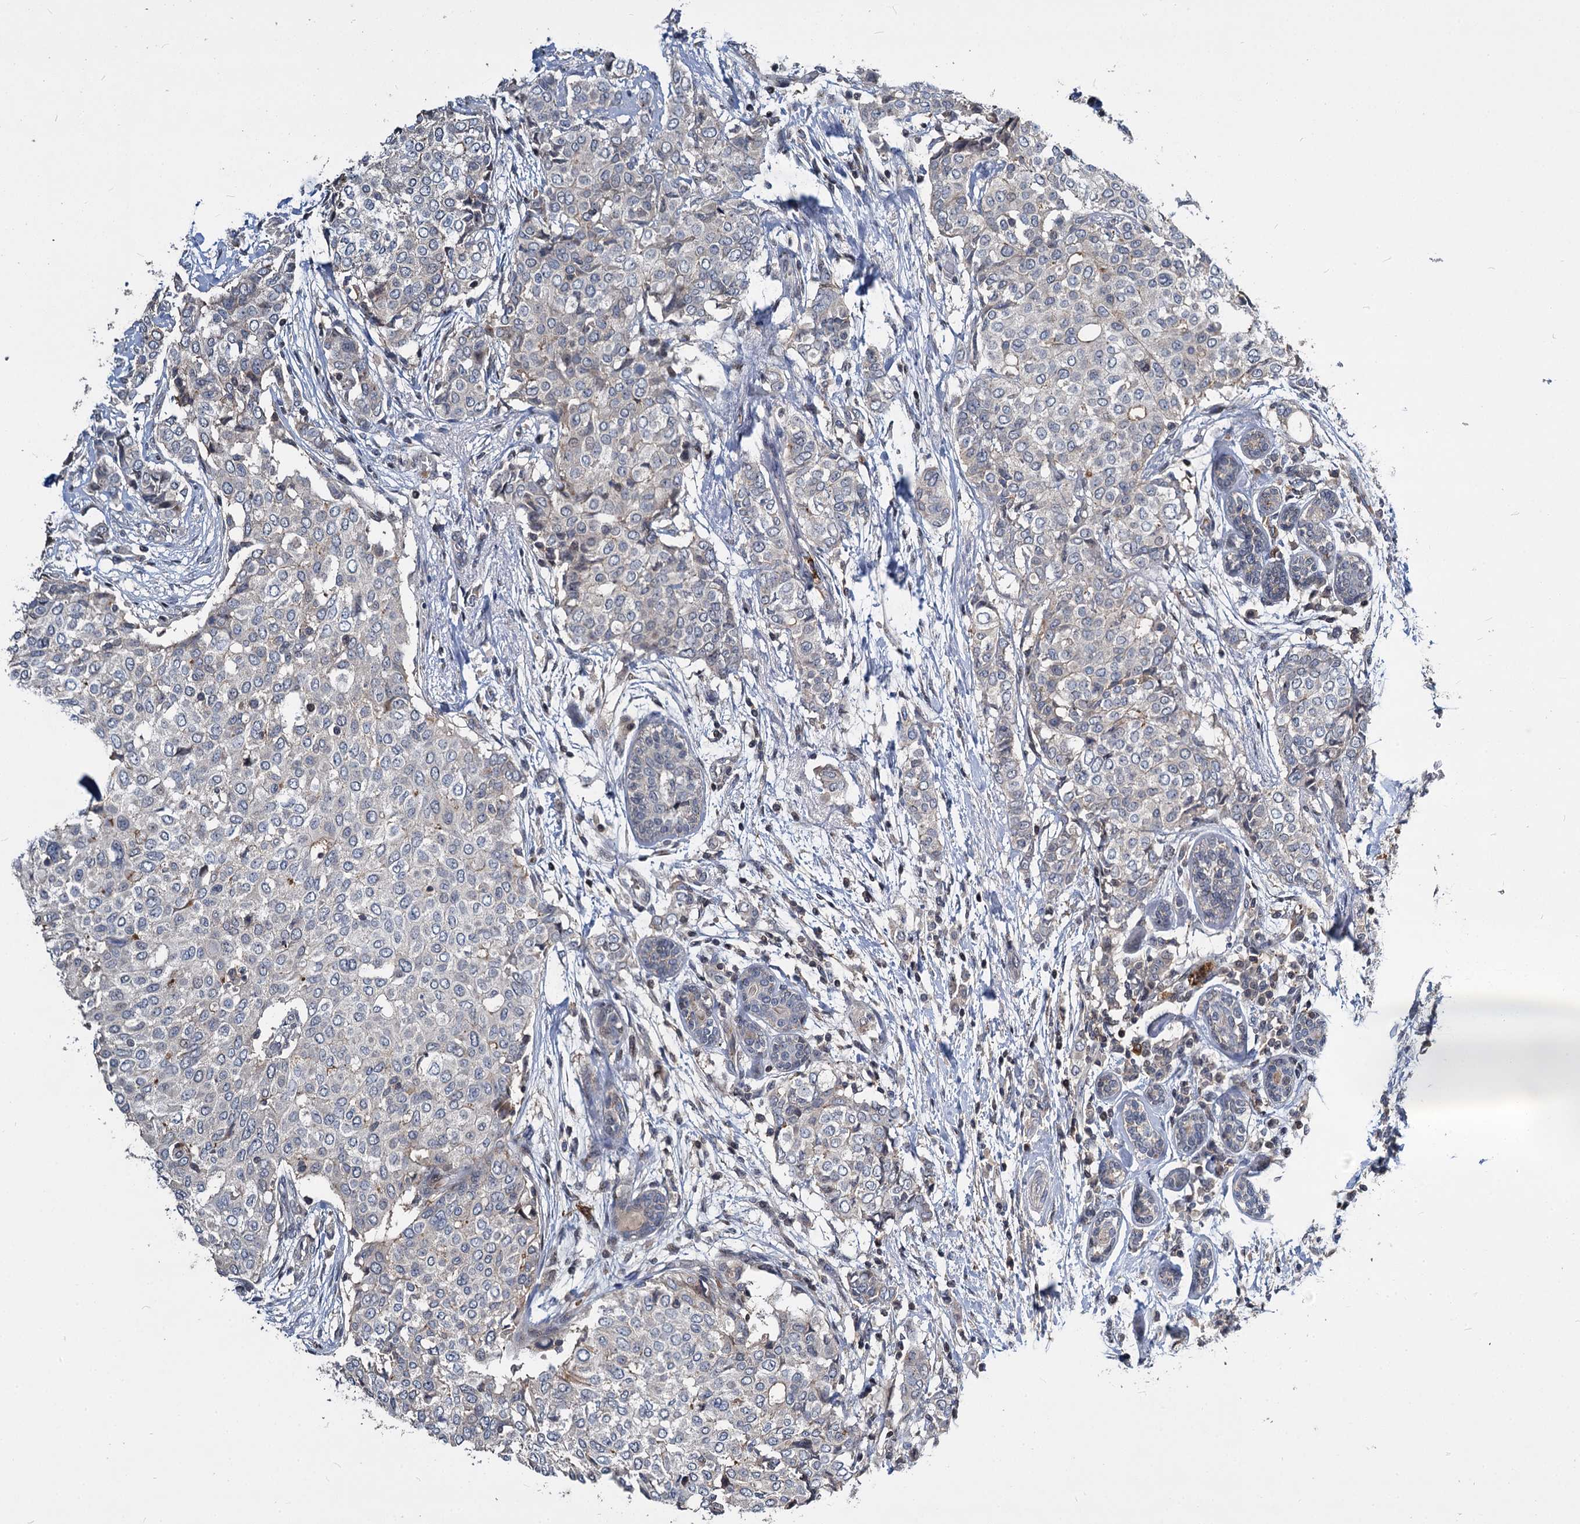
{"staining": {"intensity": "negative", "quantity": "none", "location": "none"}, "tissue": "breast cancer", "cell_type": "Tumor cells", "image_type": "cancer", "snomed": [{"axis": "morphology", "description": "Lobular carcinoma"}, {"axis": "topography", "description": "Breast"}], "caption": "Immunohistochemistry (IHC) photomicrograph of breast cancer (lobular carcinoma) stained for a protein (brown), which exhibits no positivity in tumor cells.", "gene": "ATG101", "patient": {"sex": "female", "age": 51}}